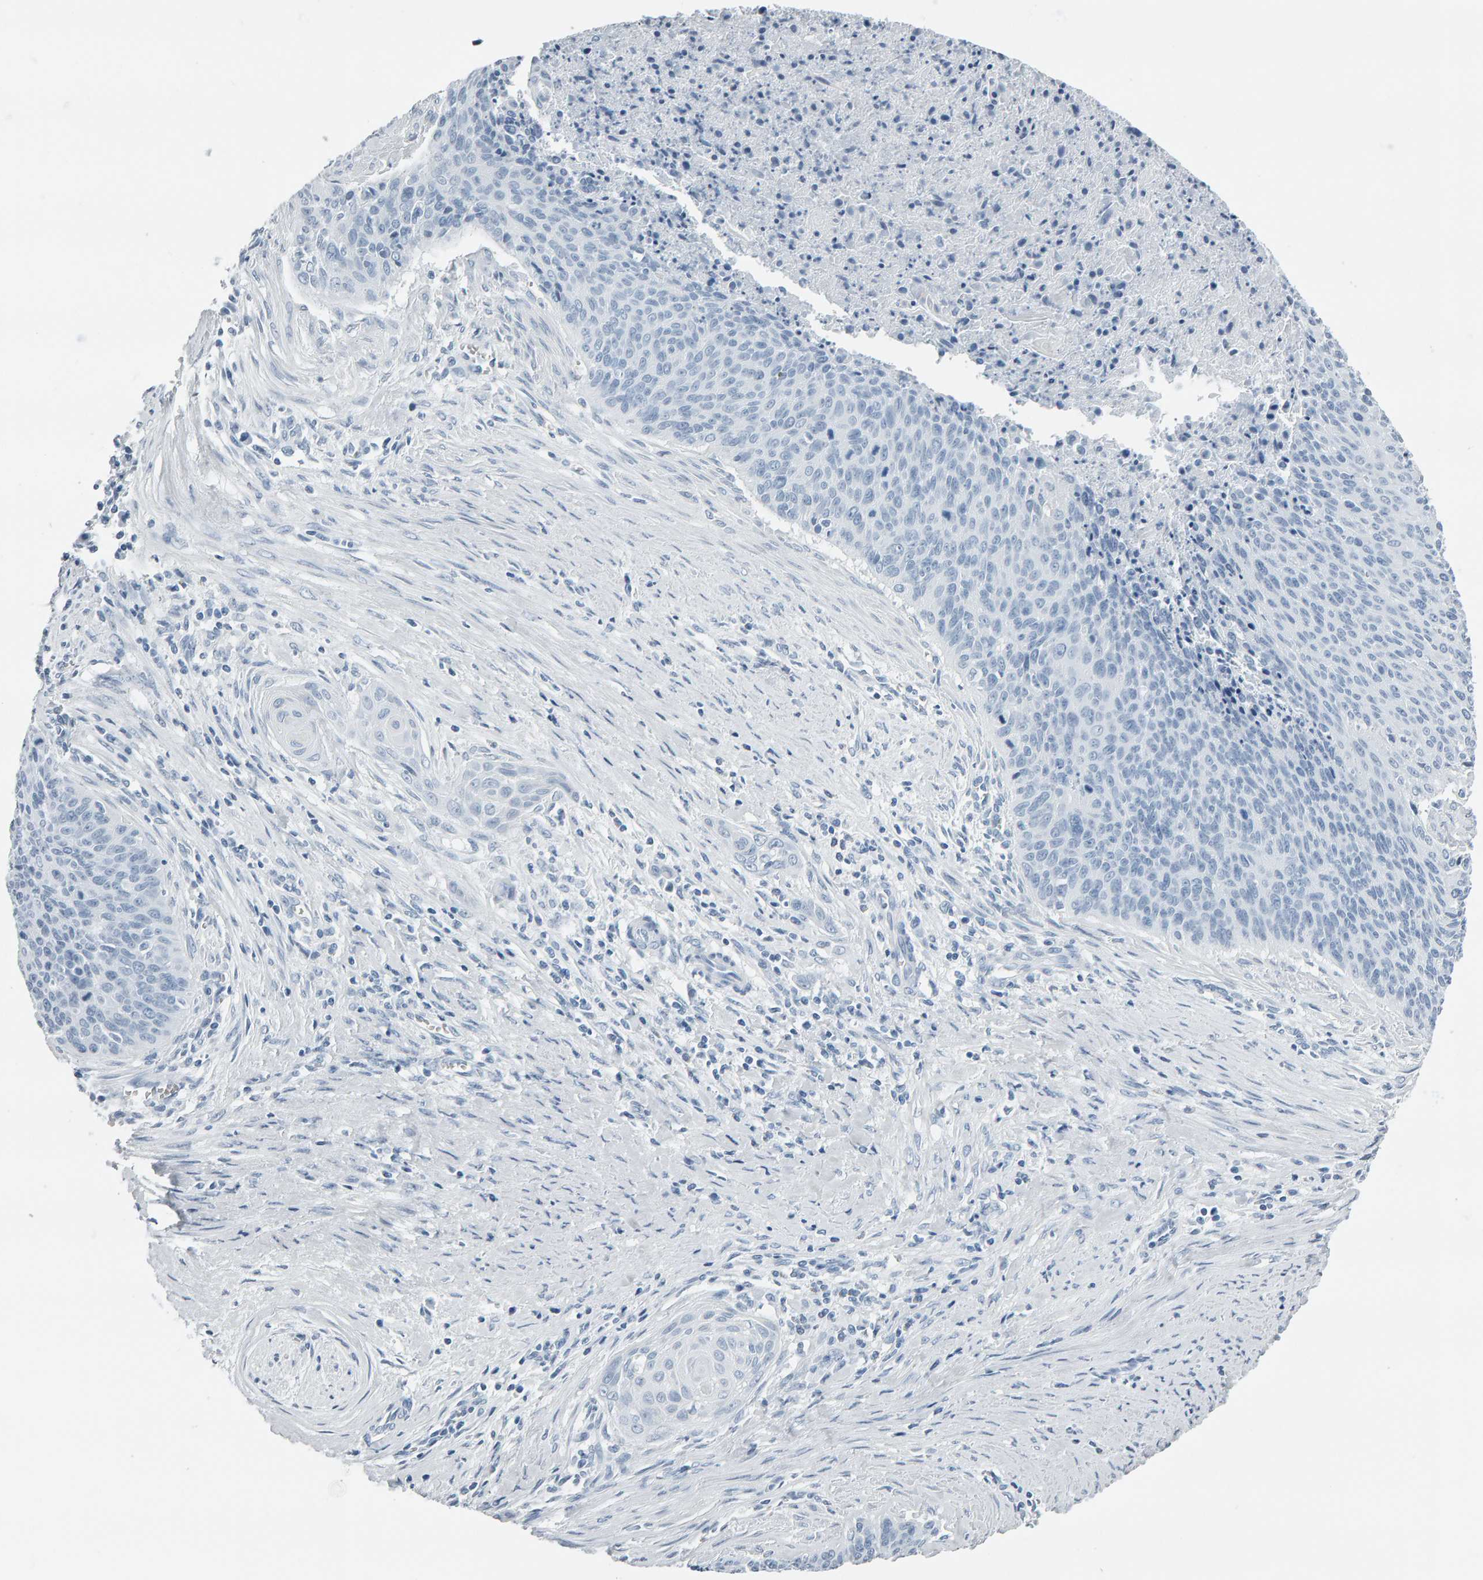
{"staining": {"intensity": "negative", "quantity": "none", "location": "none"}, "tissue": "cervical cancer", "cell_type": "Tumor cells", "image_type": "cancer", "snomed": [{"axis": "morphology", "description": "Squamous cell carcinoma, NOS"}, {"axis": "topography", "description": "Cervix"}], "caption": "DAB immunohistochemical staining of human cervical cancer (squamous cell carcinoma) demonstrates no significant positivity in tumor cells. Brightfield microscopy of immunohistochemistry (IHC) stained with DAB (brown) and hematoxylin (blue), captured at high magnification.", "gene": "SPACA3", "patient": {"sex": "female", "age": 55}}